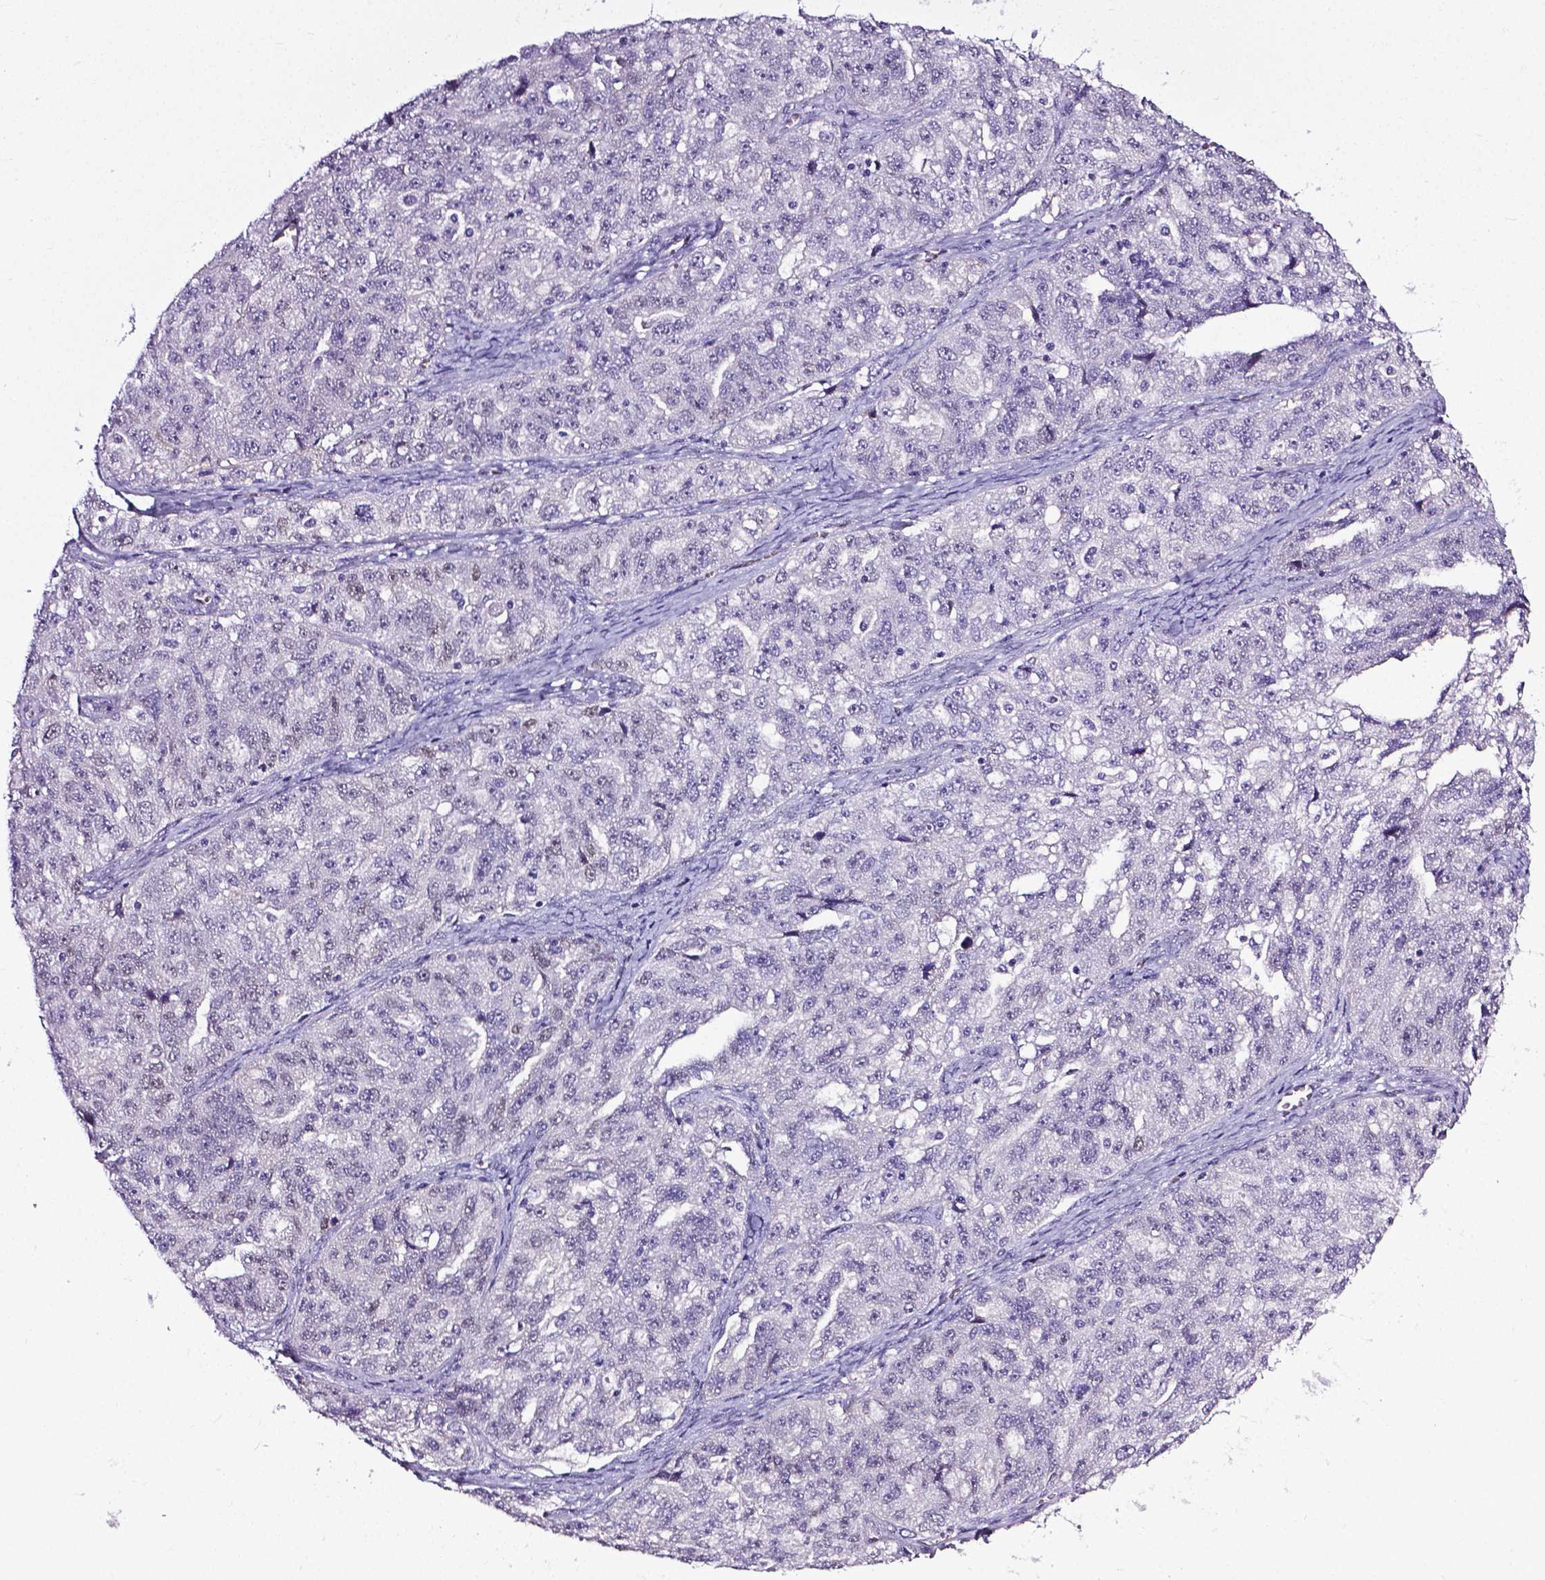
{"staining": {"intensity": "negative", "quantity": "none", "location": "none"}, "tissue": "ovarian cancer", "cell_type": "Tumor cells", "image_type": "cancer", "snomed": [{"axis": "morphology", "description": "Cystadenocarcinoma, serous, NOS"}, {"axis": "topography", "description": "Ovary"}], "caption": "Immunohistochemistry (IHC) image of neoplastic tissue: human ovarian cancer stained with DAB (3,3'-diaminobenzidine) displays no significant protein staining in tumor cells.", "gene": "PTGER3", "patient": {"sex": "female", "age": 51}}